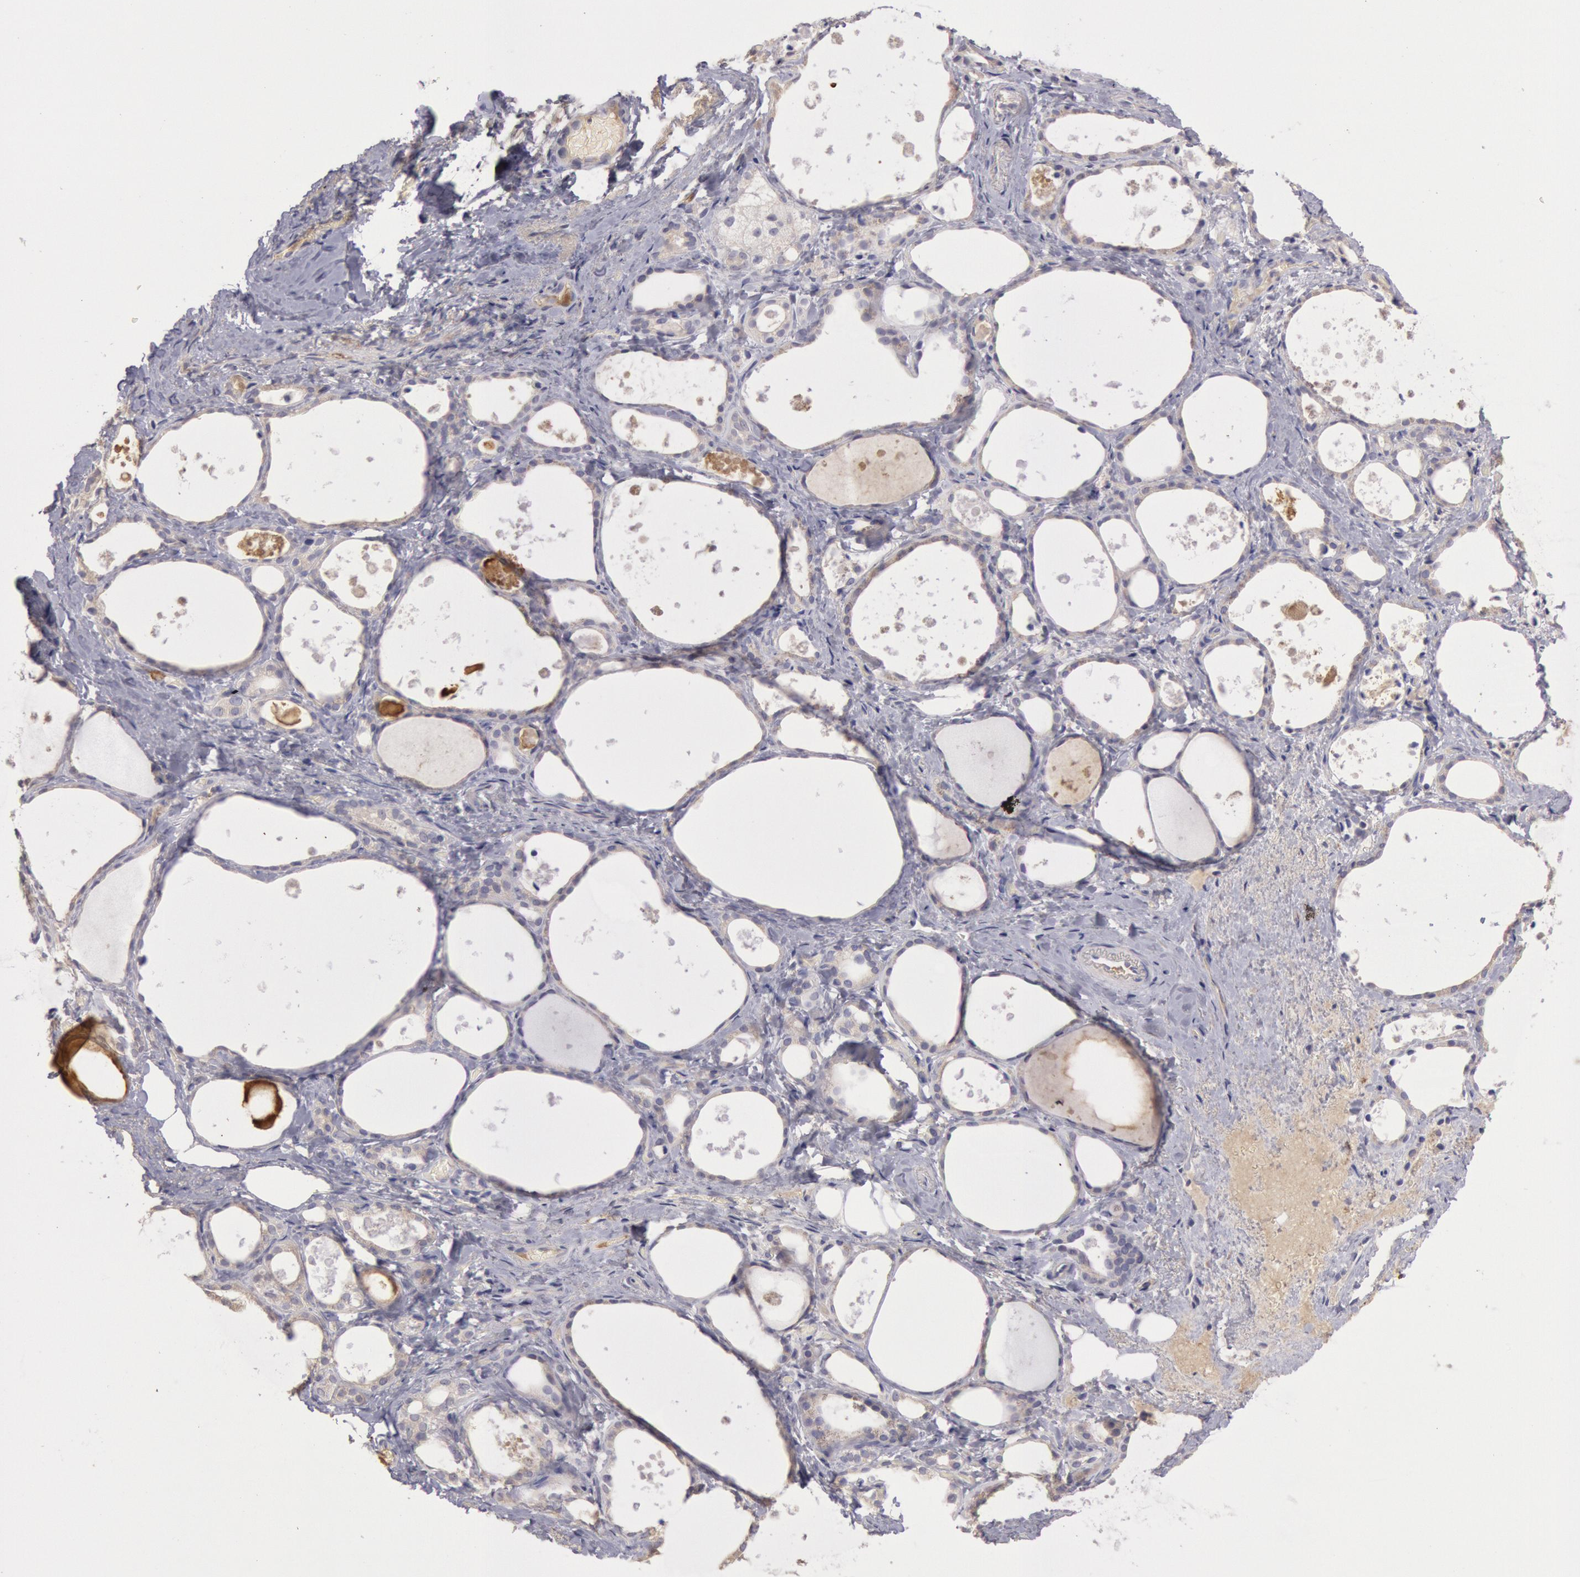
{"staining": {"intensity": "negative", "quantity": "none", "location": "none"}, "tissue": "thyroid gland", "cell_type": "Glandular cells", "image_type": "normal", "snomed": [{"axis": "morphology", "description": "Normal tissue, NOS"}, {"axis": "topography", "description": "Thyroid gland"}], "caption": "IHC of unremarkable human thyroid gland shows no staining in glandular cells.", "gene": "C1R", "patient": {"sex": "female", "age": 75}}